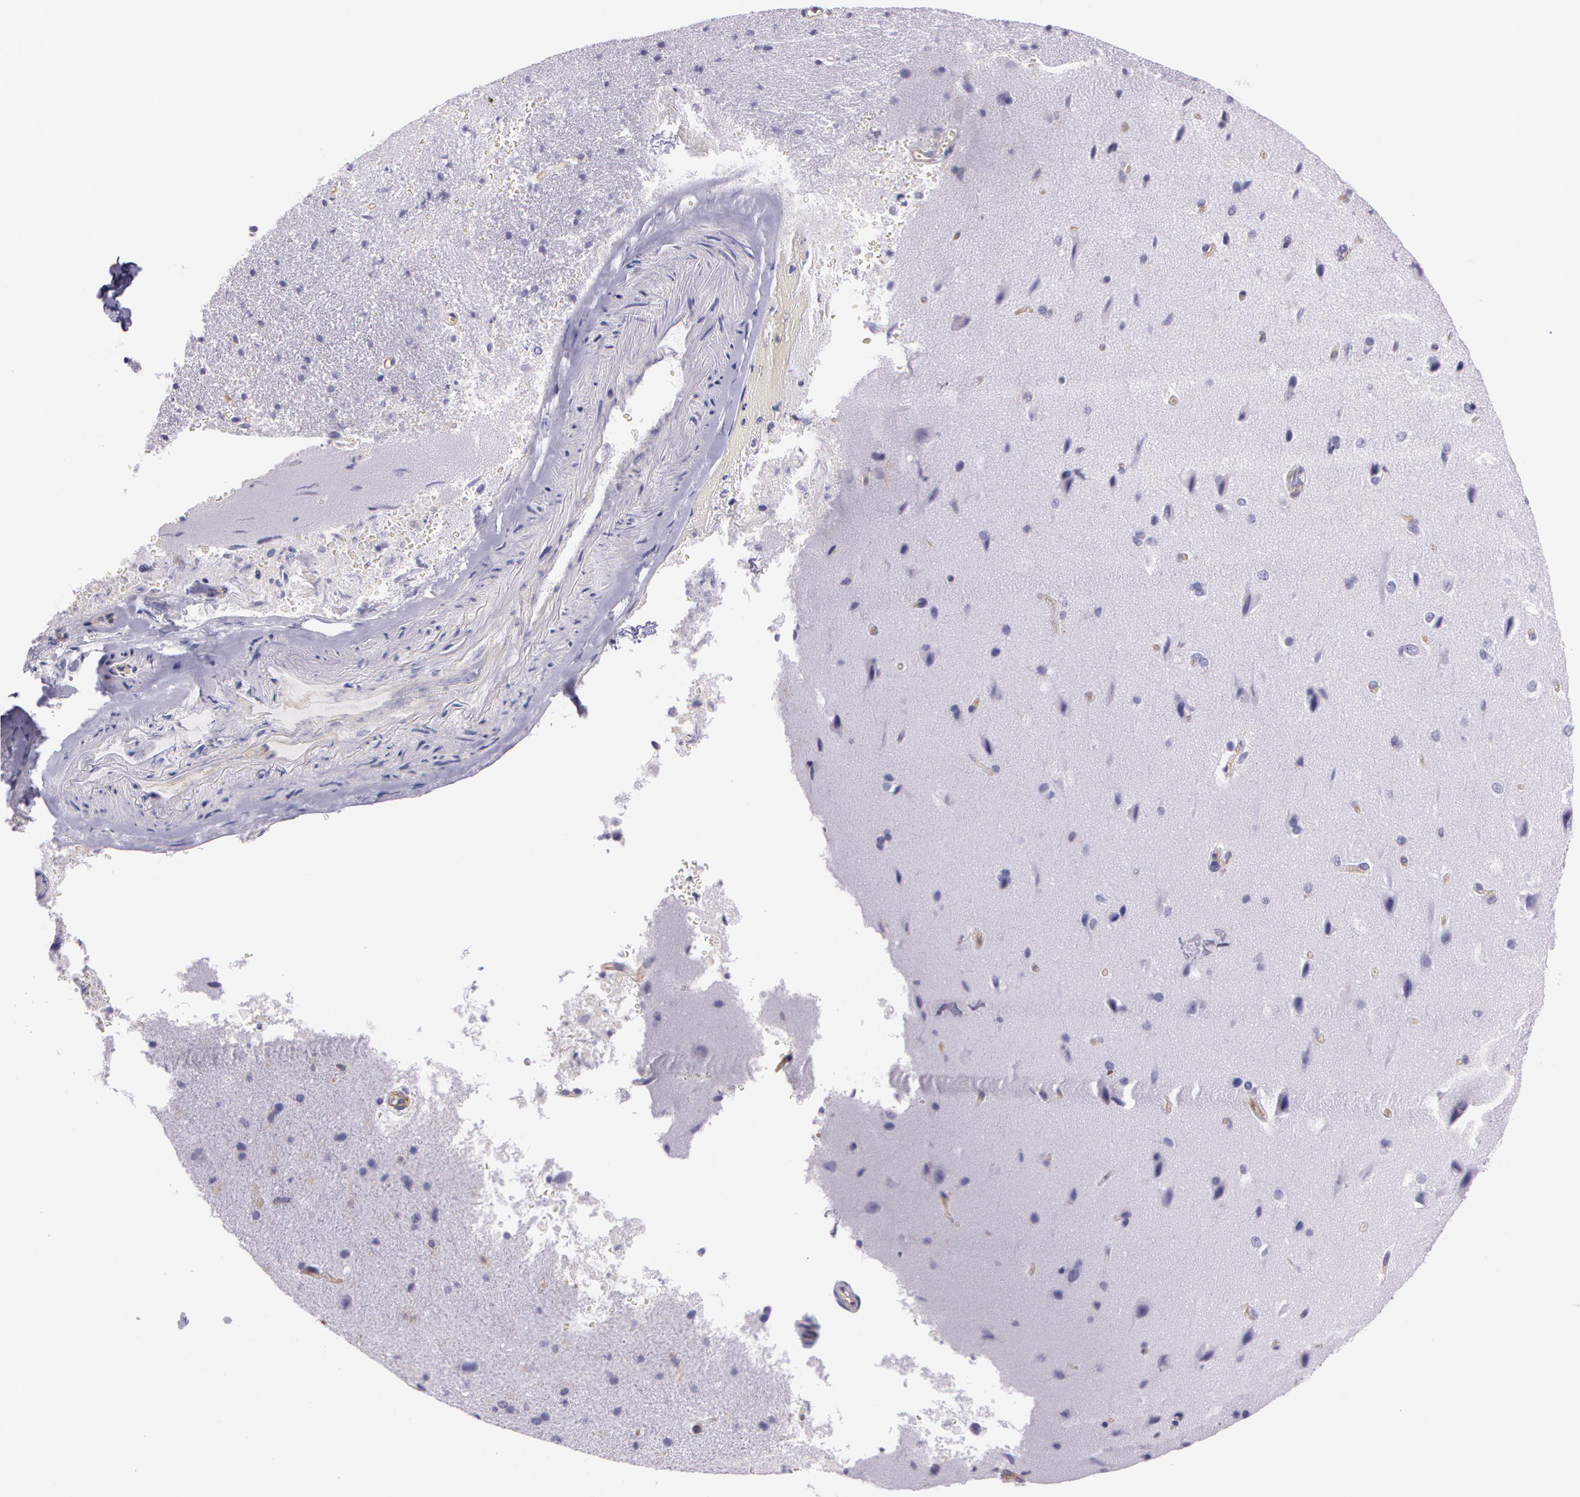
{"staining": {"intensity": "negative", "quantity": "none", "location": "none"}, "tissue": "cerebral cortex", "cell_type": "Endothelial cells", "image_type": "normal", "snomed": [{"axis": "morphology", "description": "Normal tissue, NOS"}, {"axis": "topography", "description": "Cerebral cortex"}], "caption": "Endothelial cells are negative for brown protein staining in unremarkable cerebral cortex. (DAB (3,3'-diaminobenzidine) immunohistochemistry (IHC), high magnification).", "gene": "LY75", "patient": {"sex": "female", "age": 45}}